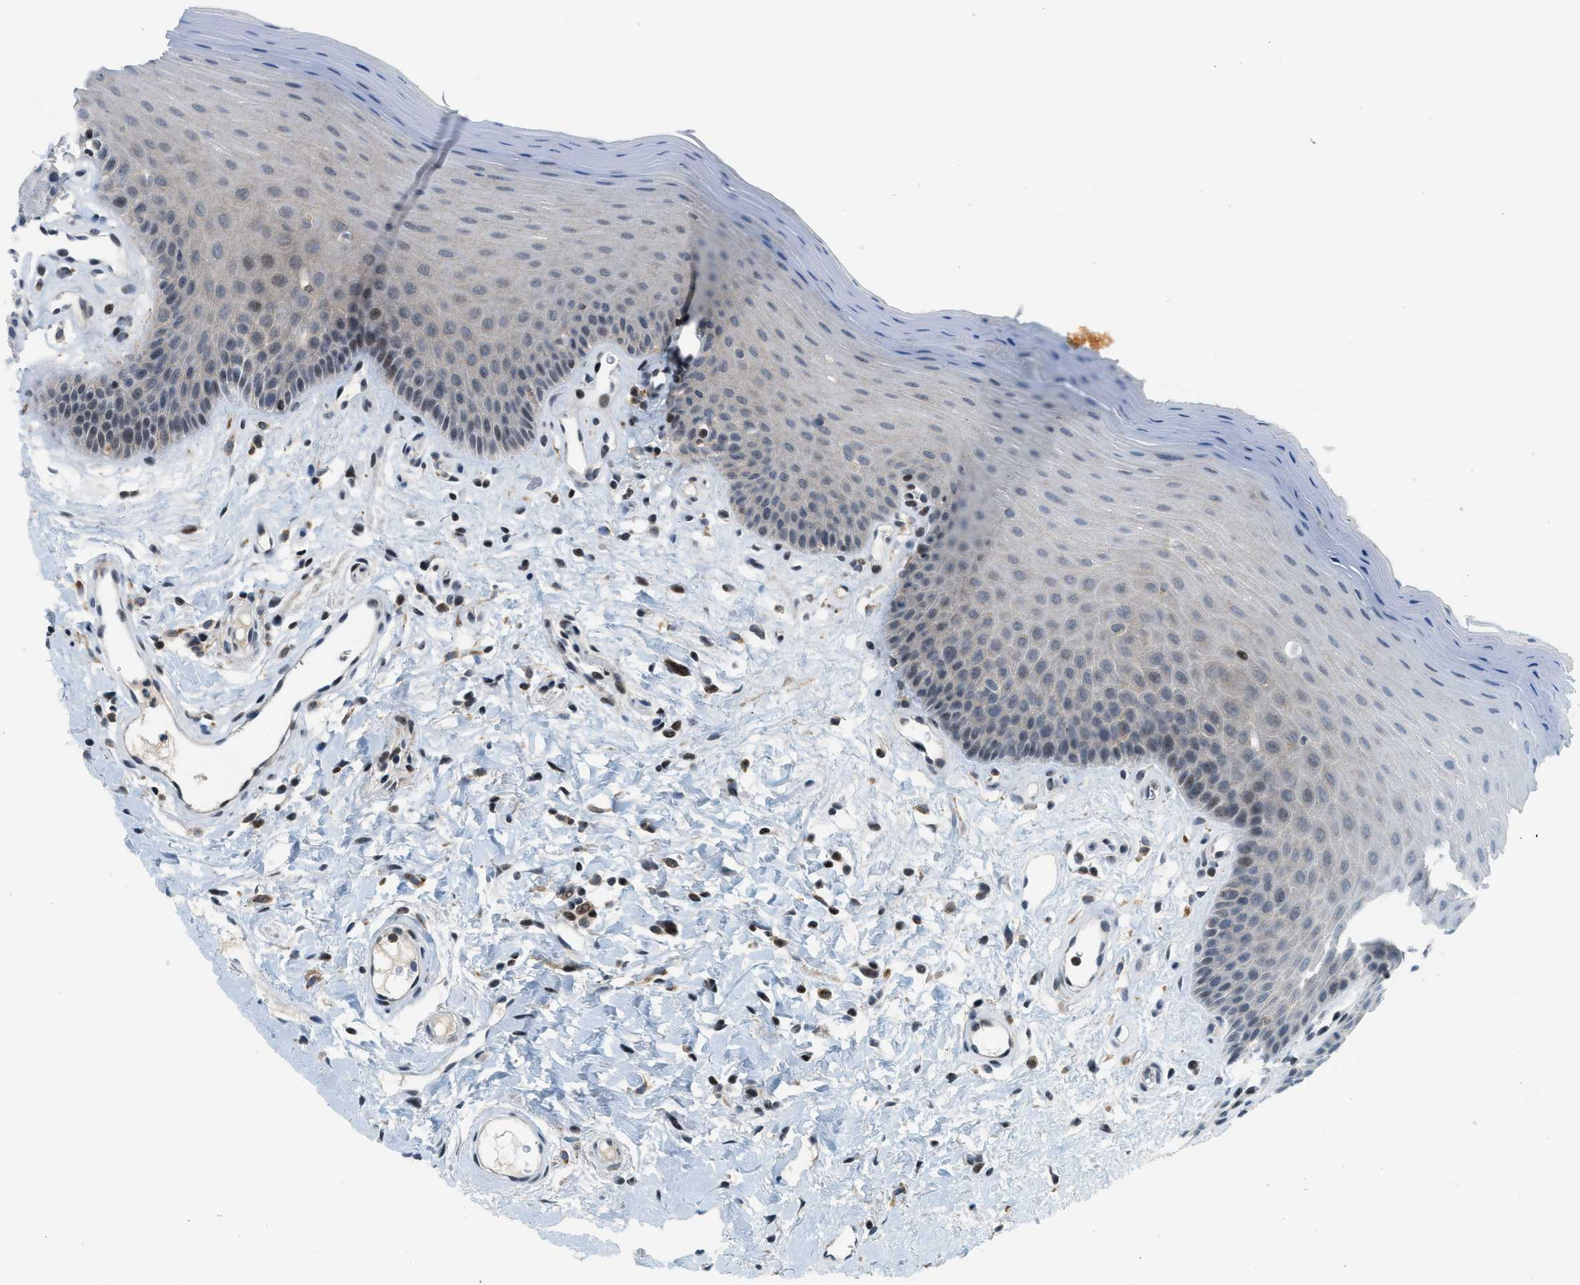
{"staining": {"intensity": "moderate", "quantity": "<25%", "location": "nuclear"}, "tissue": "oral mucosa", "cell_type": "Squamous epithelial cells", "image_type": "normal", "snomed": [{"axis": "morphology", "description": "Normal tissue, NOS"}, {"axis": "morphology", "description": "Squamous cell carcinoma, NOS"}, {"axis": "topography", "description": "Skeletal muscle"}, {"axis": "topography", "description": "Adipose tissue"}, {"axis": "topography", "description": "Vascular tissue"}, {"axis": "topography", "description": "Oral tissue"}, {"axis": "topography", "description": "Peripheral nerve tissue"}, {"axis": "topography", "description": "Head-Neck"}], "caption": "An IHC histopathology image of unremarkable tissue is shown. Protein staining in brown labels moderate nuclear positivity in oral mucosa within squamous epithelial cells. (IHC, brightfield microscopy, high magnification).", "gene": "ING1", "patient": {"sex": "male", "age": 71}}